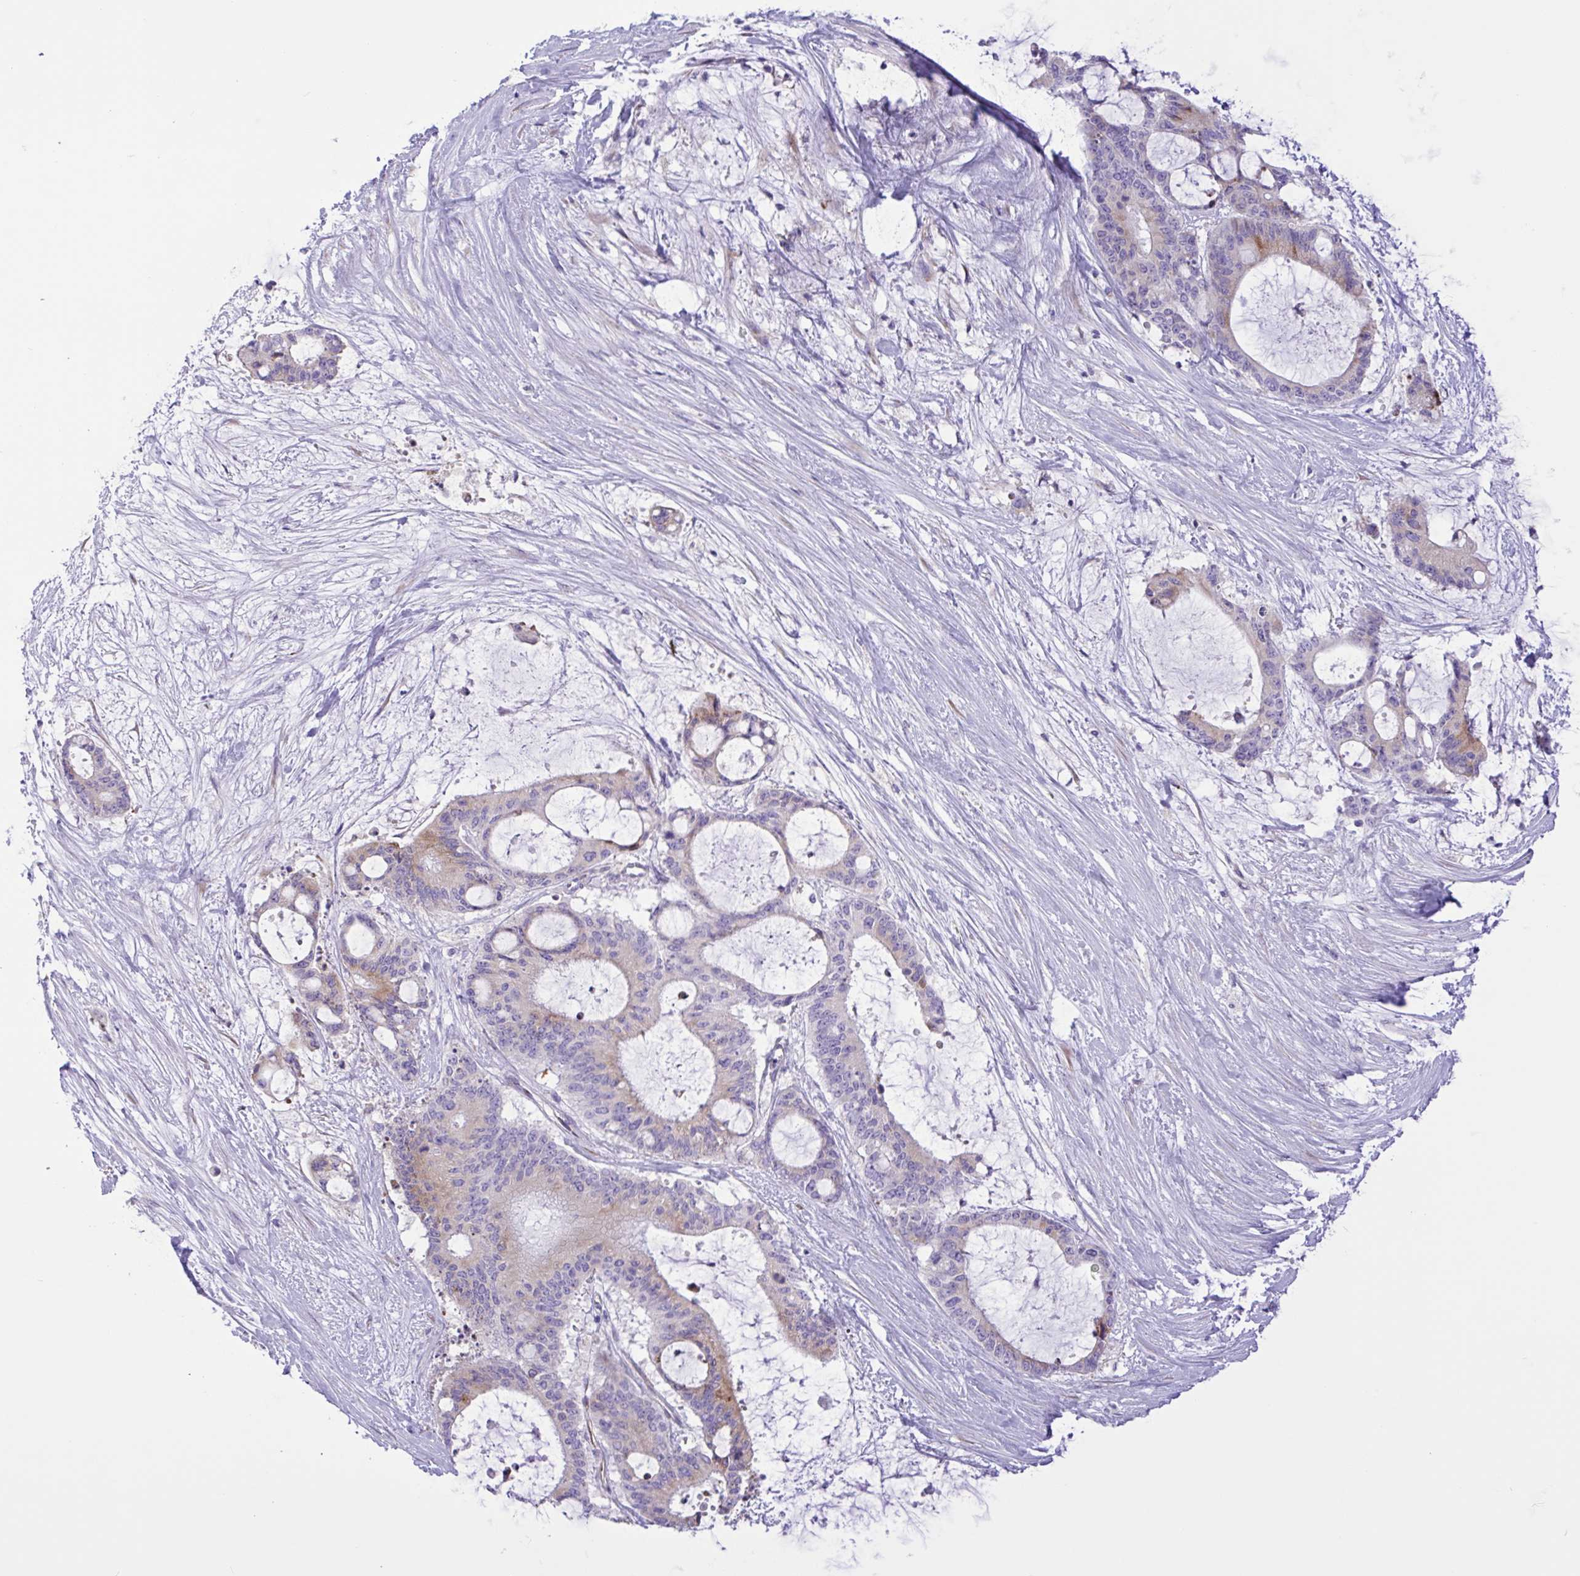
{"staining": {"intensity": "weak", "quantity": "<25%", "location": "cytoplasmic/membranous"}, "tissue": "liver cancer", "cell_type": "Tumor cells", "image_type": "cancer", "snomed": [{"axis": "morphology", "description": "Normal tissue, NOS"}, {"axis": "morphology", "description": "Cholangiocarcinoma"}, {"axis": "topography", "description": "Liver"}, {"axis": "topography", "description": "Peripheral nerve tissue"}], "caption": "DAB immunohistochemical staining of human liver cholangiocarcinoma reveals no significant expression in tumor cells.", "gene": "DSC3", "patient": {"sex": "female", "age": 73}}